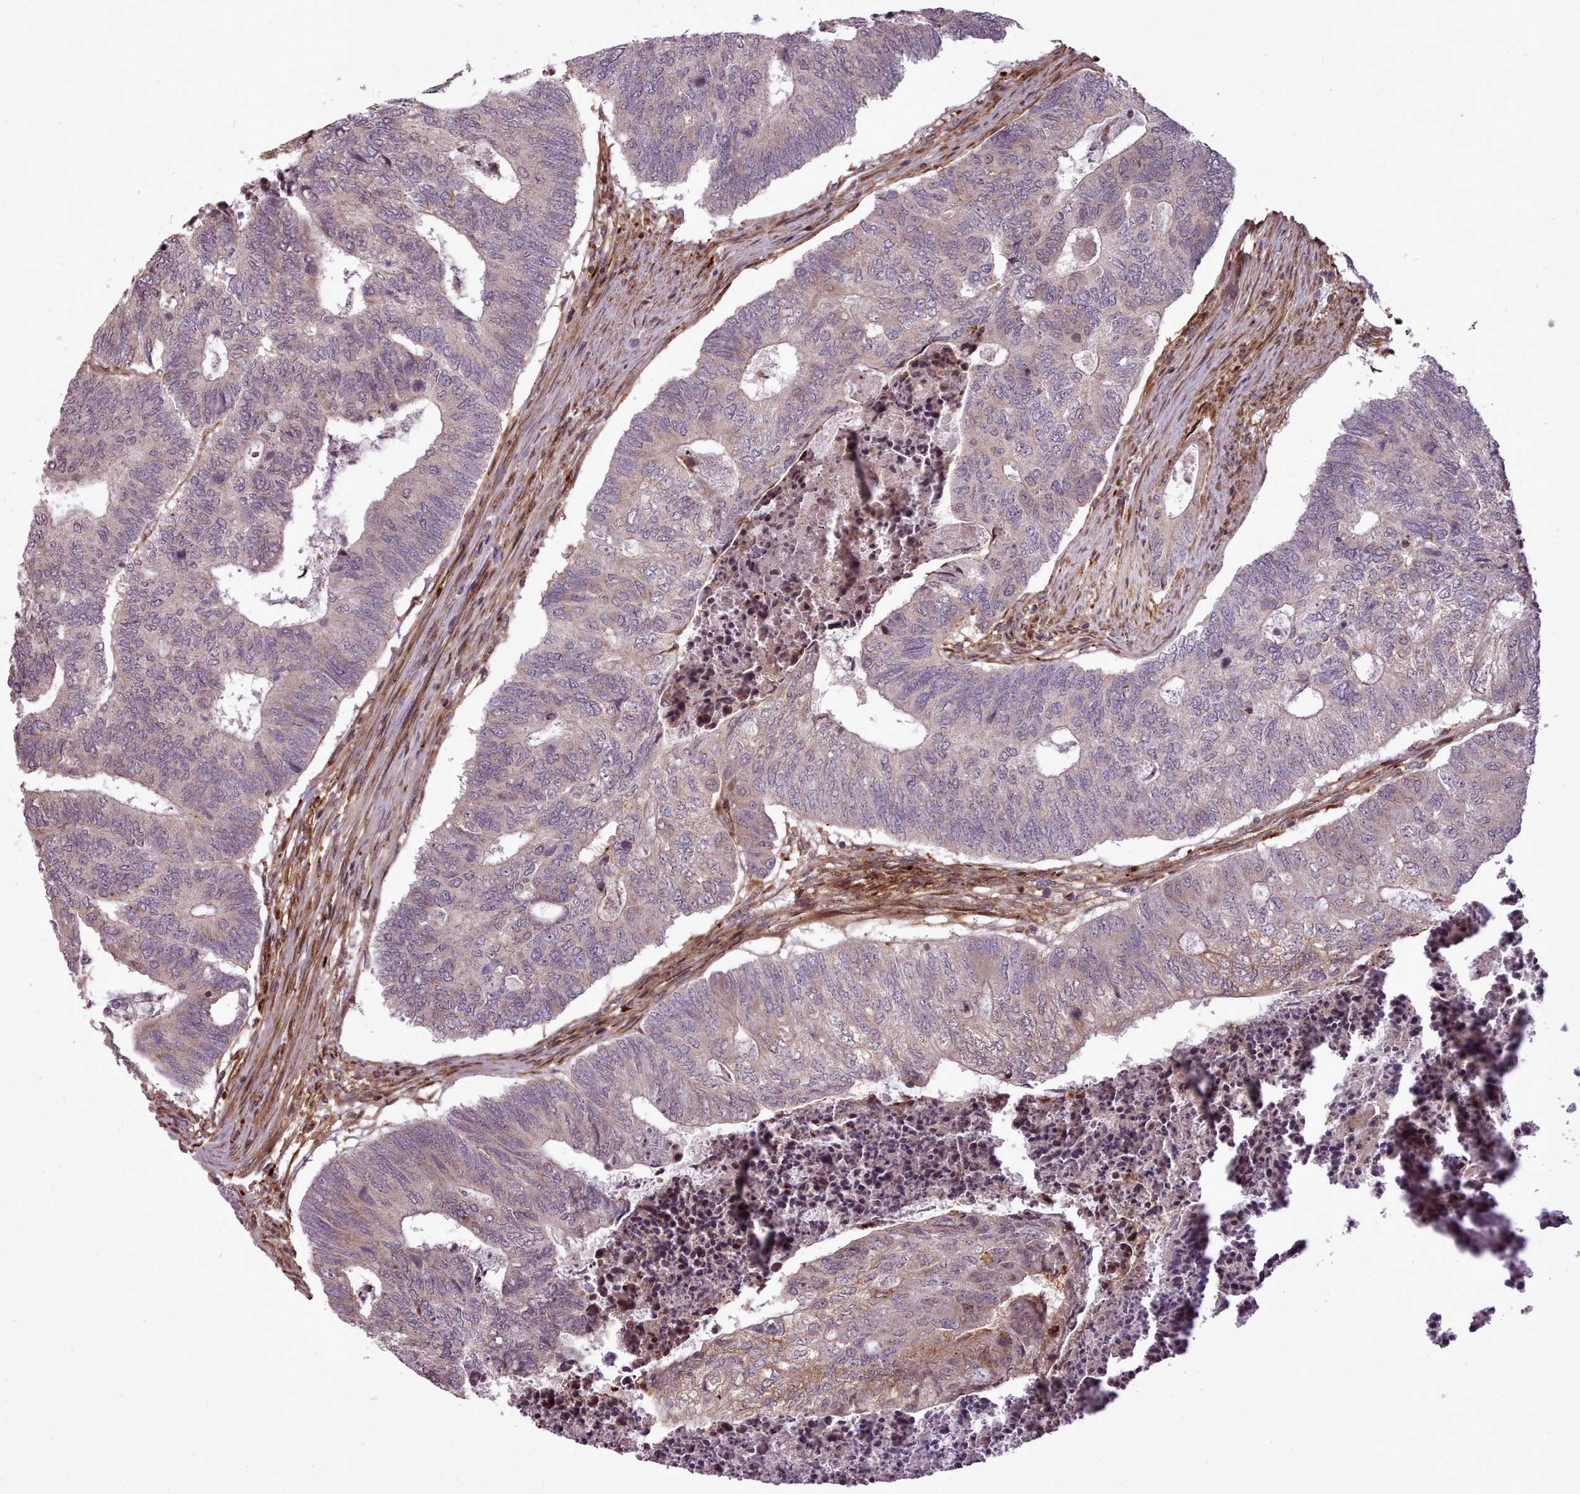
{"staining": {"intensity": "moderate", "quantity": "<25%", "location": "cytoplasmic/membranous"}, "tissue": "colorectal cancer", "cell_type": "Tumor cells", "image_type": "cancer", "snomed": [{"axis": "morphology", "description": "Adenocarcinoma, NOS"}, {"axis": "topography", "description": "Colon"}], "caption": "Protein staining of colorectal adenocarcinoma tissue demonstrates moderate cytoplasmic/membranous expression in about <25% of tumor cells.", "gene": "NLRP7", "patient": {"sex": "female", "age": 67}}